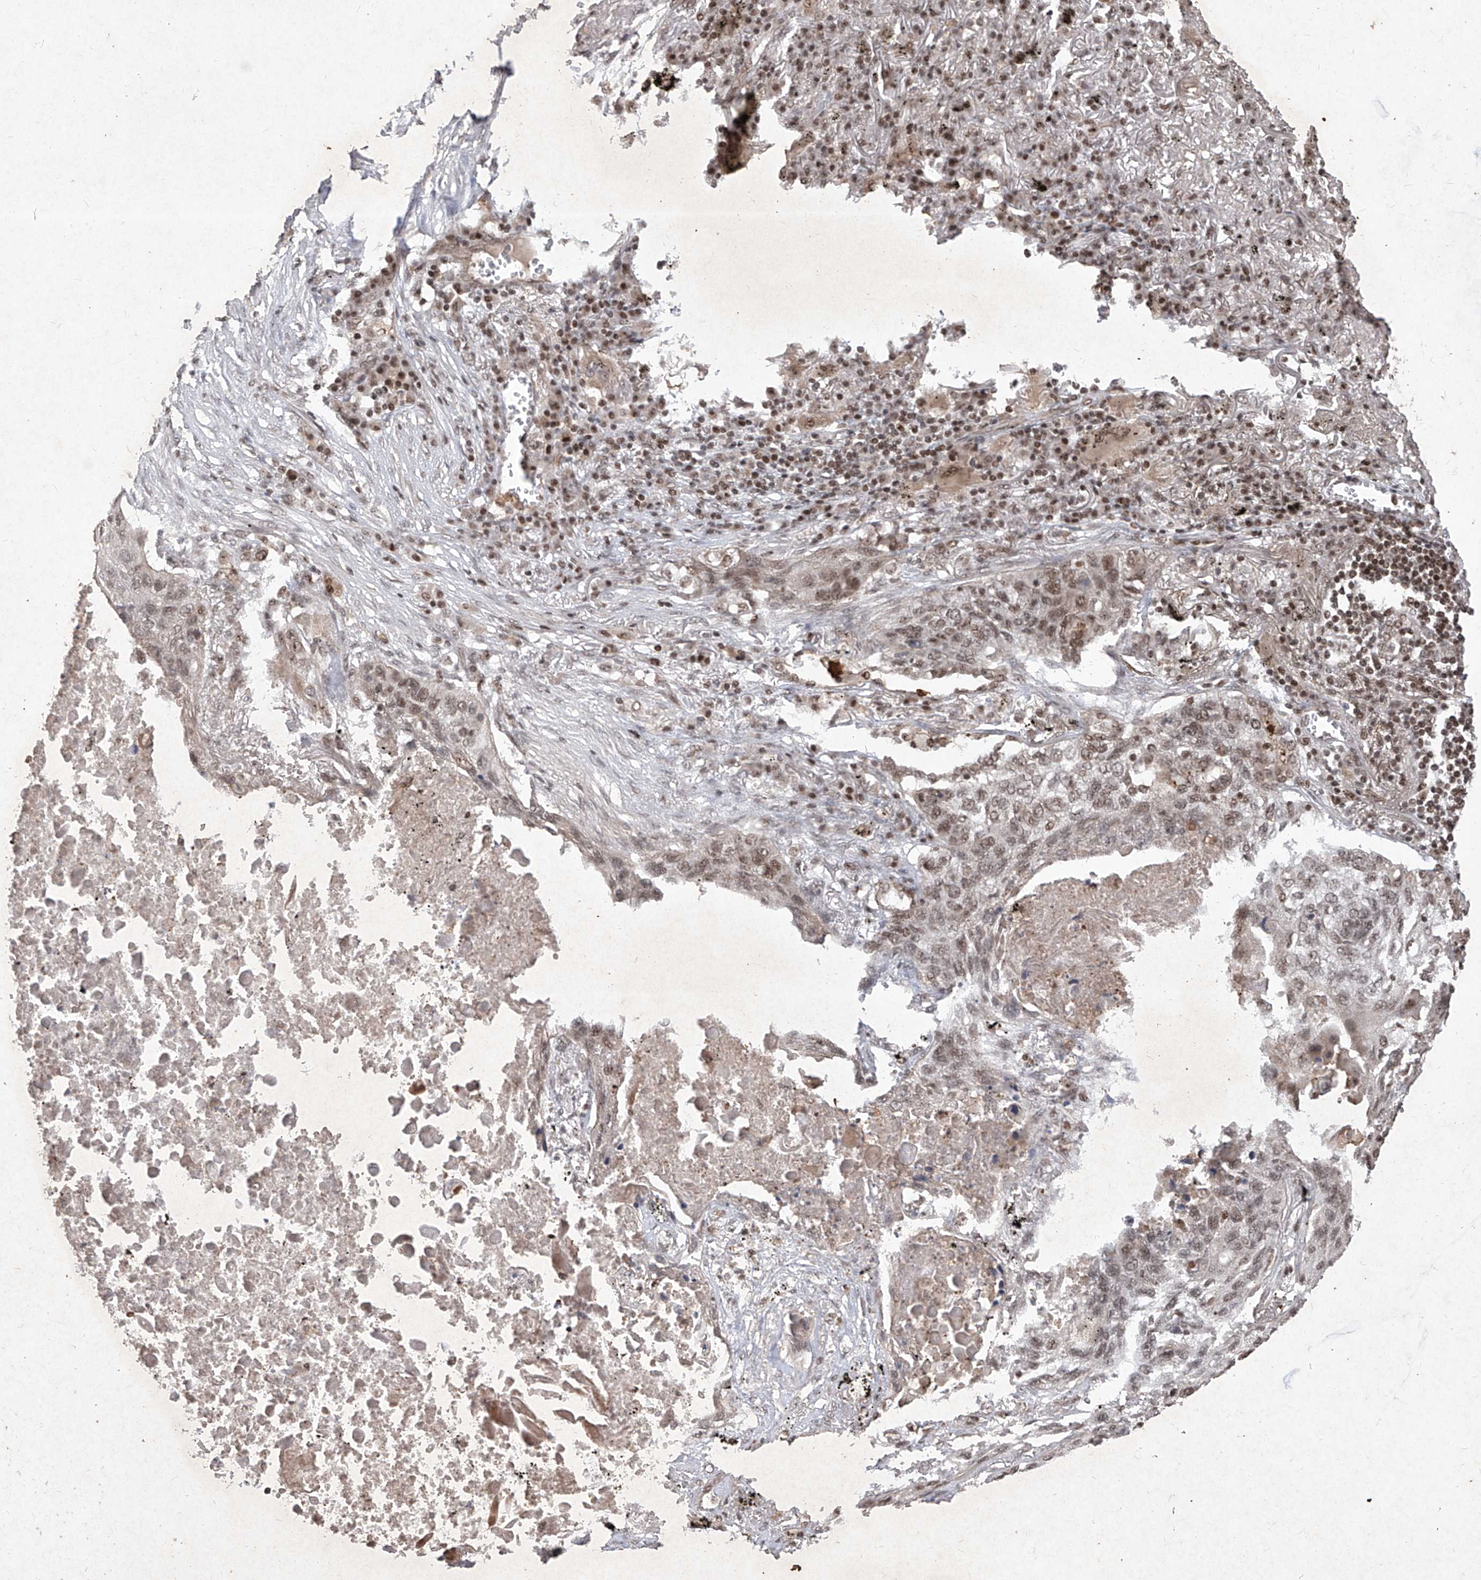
{"staining": {"intensity": "weak", "quantity": "25%-75%", "location": "nuclear"}, "tissue": "lung cancer", "cell_type": "Tumor cells", "image_type": "cancer", "snomed": [{"axis": "morphology", "description": "Squamous cell carcinoma, NOS"}, {"axis": "topography", "description": "Lung"}], "caption": "The histopathology image displays a brown stain indicating the presence of a protein in the nuclear of tumor cells in lung cancer.", "gene": "IRF2", "patient": {"sex": "female", "age": 63}}